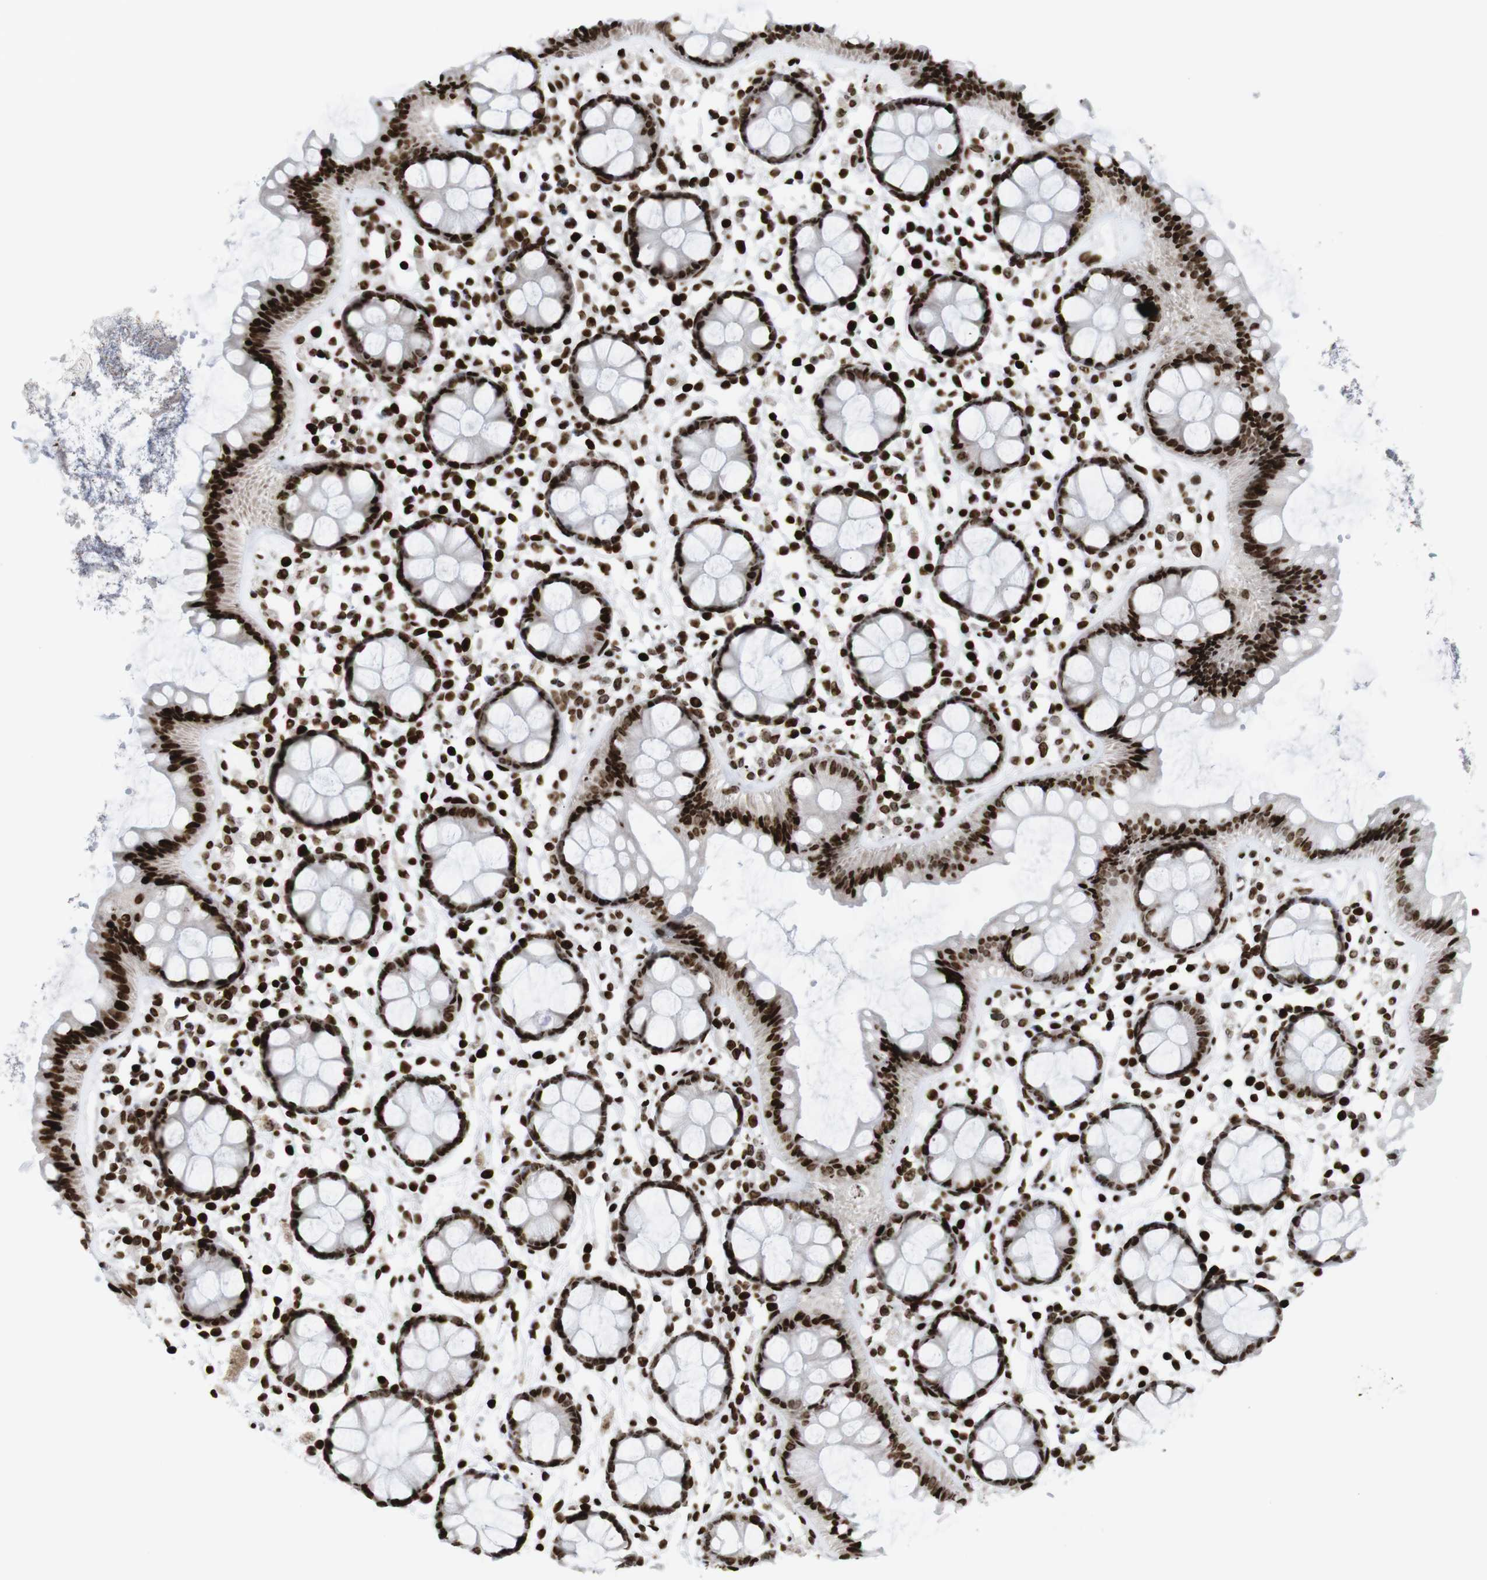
{"staining": {"intensity": "strong", "quantity": ">75%", "location": "nuclear"}, "tissue": "rectum", "cell_type": "Glandular cells", "image_type": "normal", "snomed": [{"axis": "morphology", "description": "Normal tissue, NOS"}, {"axis": "topography", "description": "Rectum"}], "caption": "The photomicrograph shows staining of normal rectum, revealing strong nuclear protein positivity (brown color) within glandular cells.", "gene": "H1", "patient": {"sex": "female", "age": 66}}